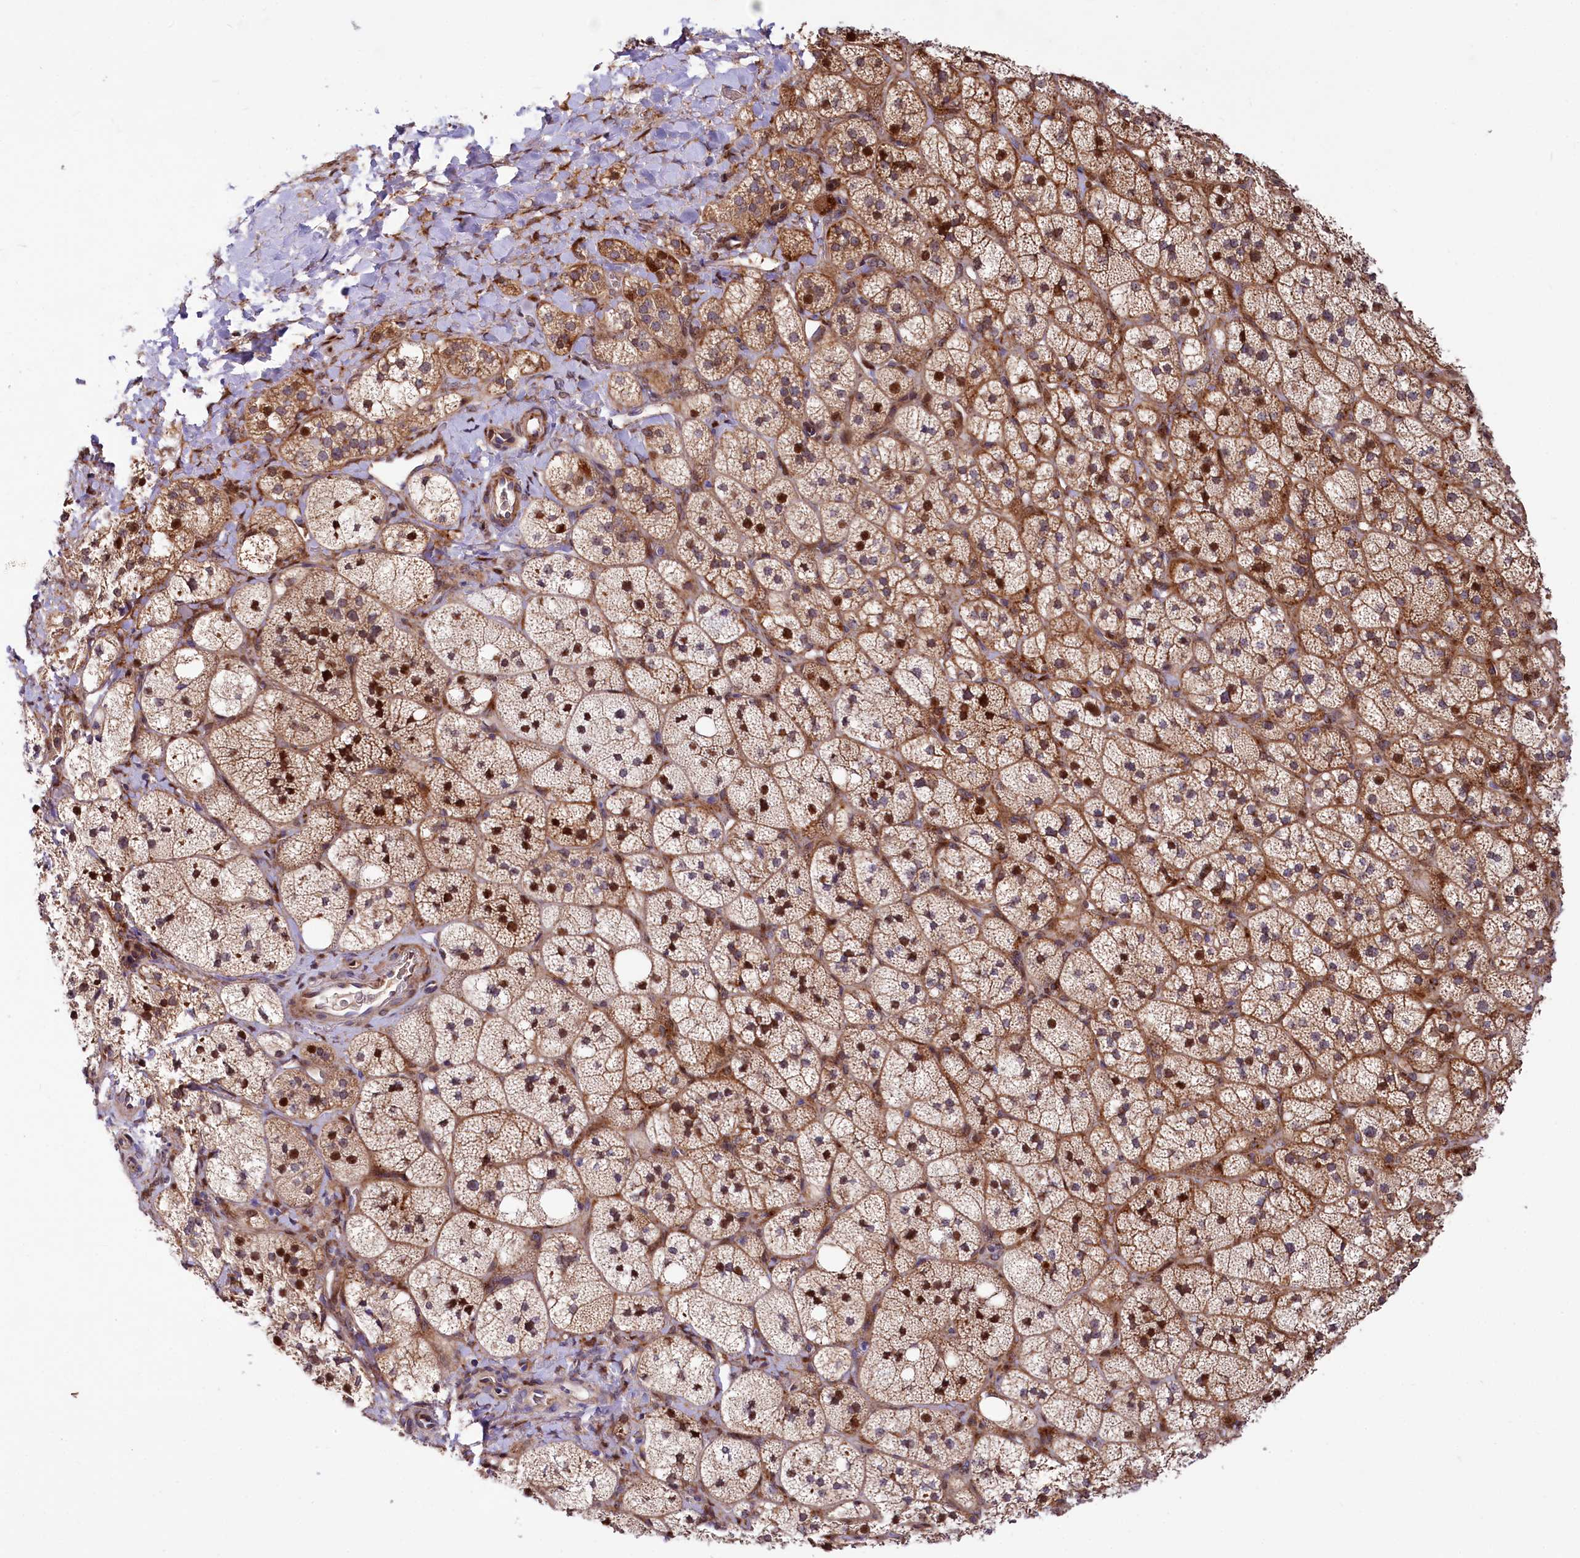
{"staining": {"intensity": "strong", "quantity": "25%-75%", "location": "cytoplasmic/membranous,nuclear"}, "tissue": "adrenal gland", "cell_type": "Glandular cells", "image_type": "normal", "snomed": [{"axis": "morphology", "description": "Normal tissue, NOS"}, {"axis": "topography", "description": "Adrenal gland"}], "caption": "Protein expression analysis of normal human adrenal gland reveals strong cytoplasmic/membranous,nuclear staining in approximately 25%-75% of glandular cells. (DAB (3,3'-diaminobenzidine) = brown stain, brightfield microscopy at high magnification).", "gene": "PDZRN3", "patient": {"sex": "male", "age": 61}}